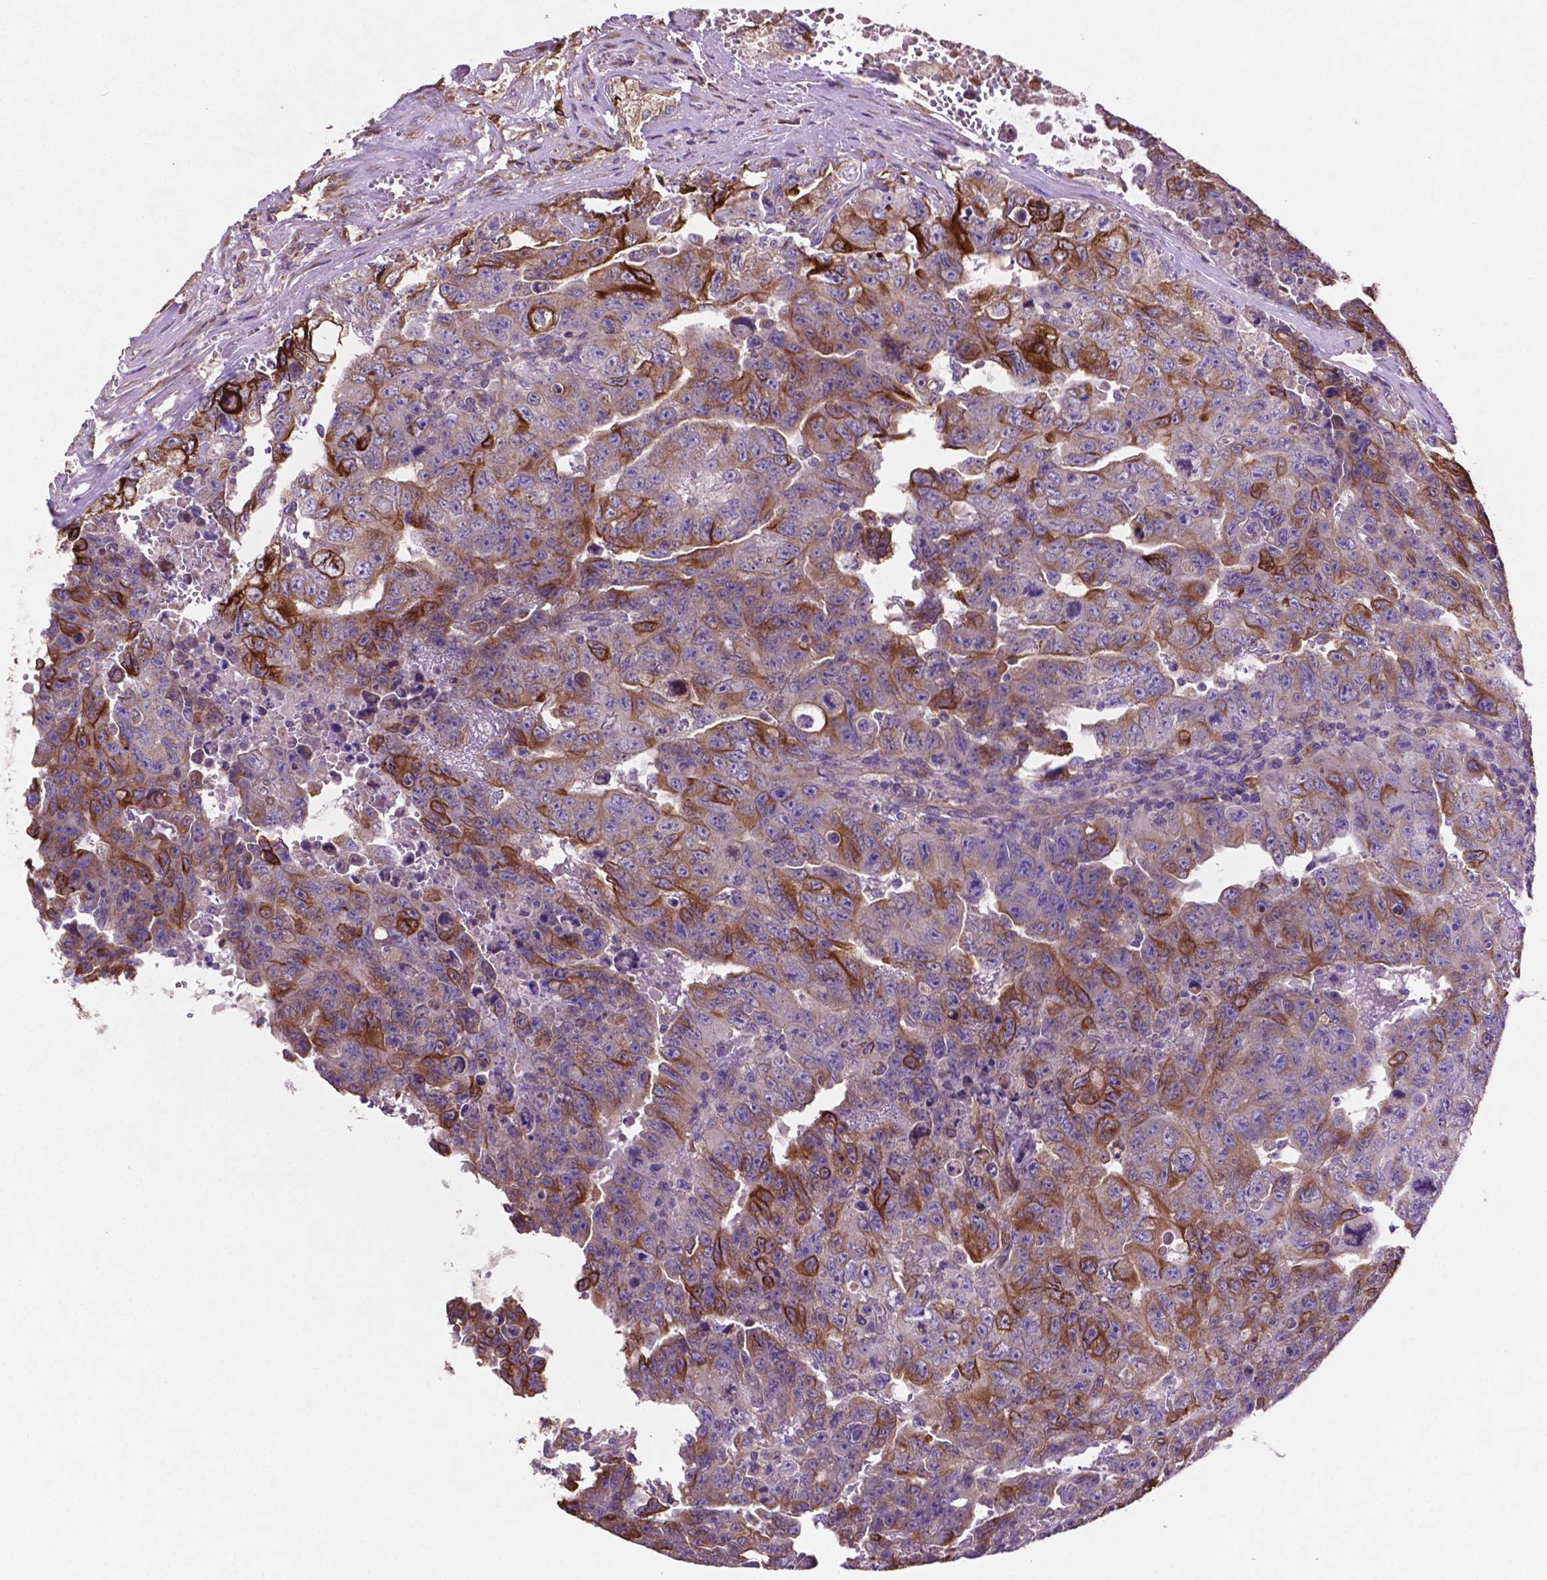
{"staining": {"intensity": "strong", "quantity": "<25%", "location": "cytoplasmic/membranous"}, "tissue": "testis cancer", "cell_type": "Tumor cells", "image_type": "cancer", "snomed": [{"axis": "morphology", "description": "Carcinoma, Embryonal, NOS"}, {"axis": "topography", "description": "Testis"}], "caption": "Tumor cells display medium levels of strong cytoplasmic/membranous positivity in about <25% of cells in testis cancer.", "gene": "MBTPS1", "patient": {"sex": "male", "age": 24}}